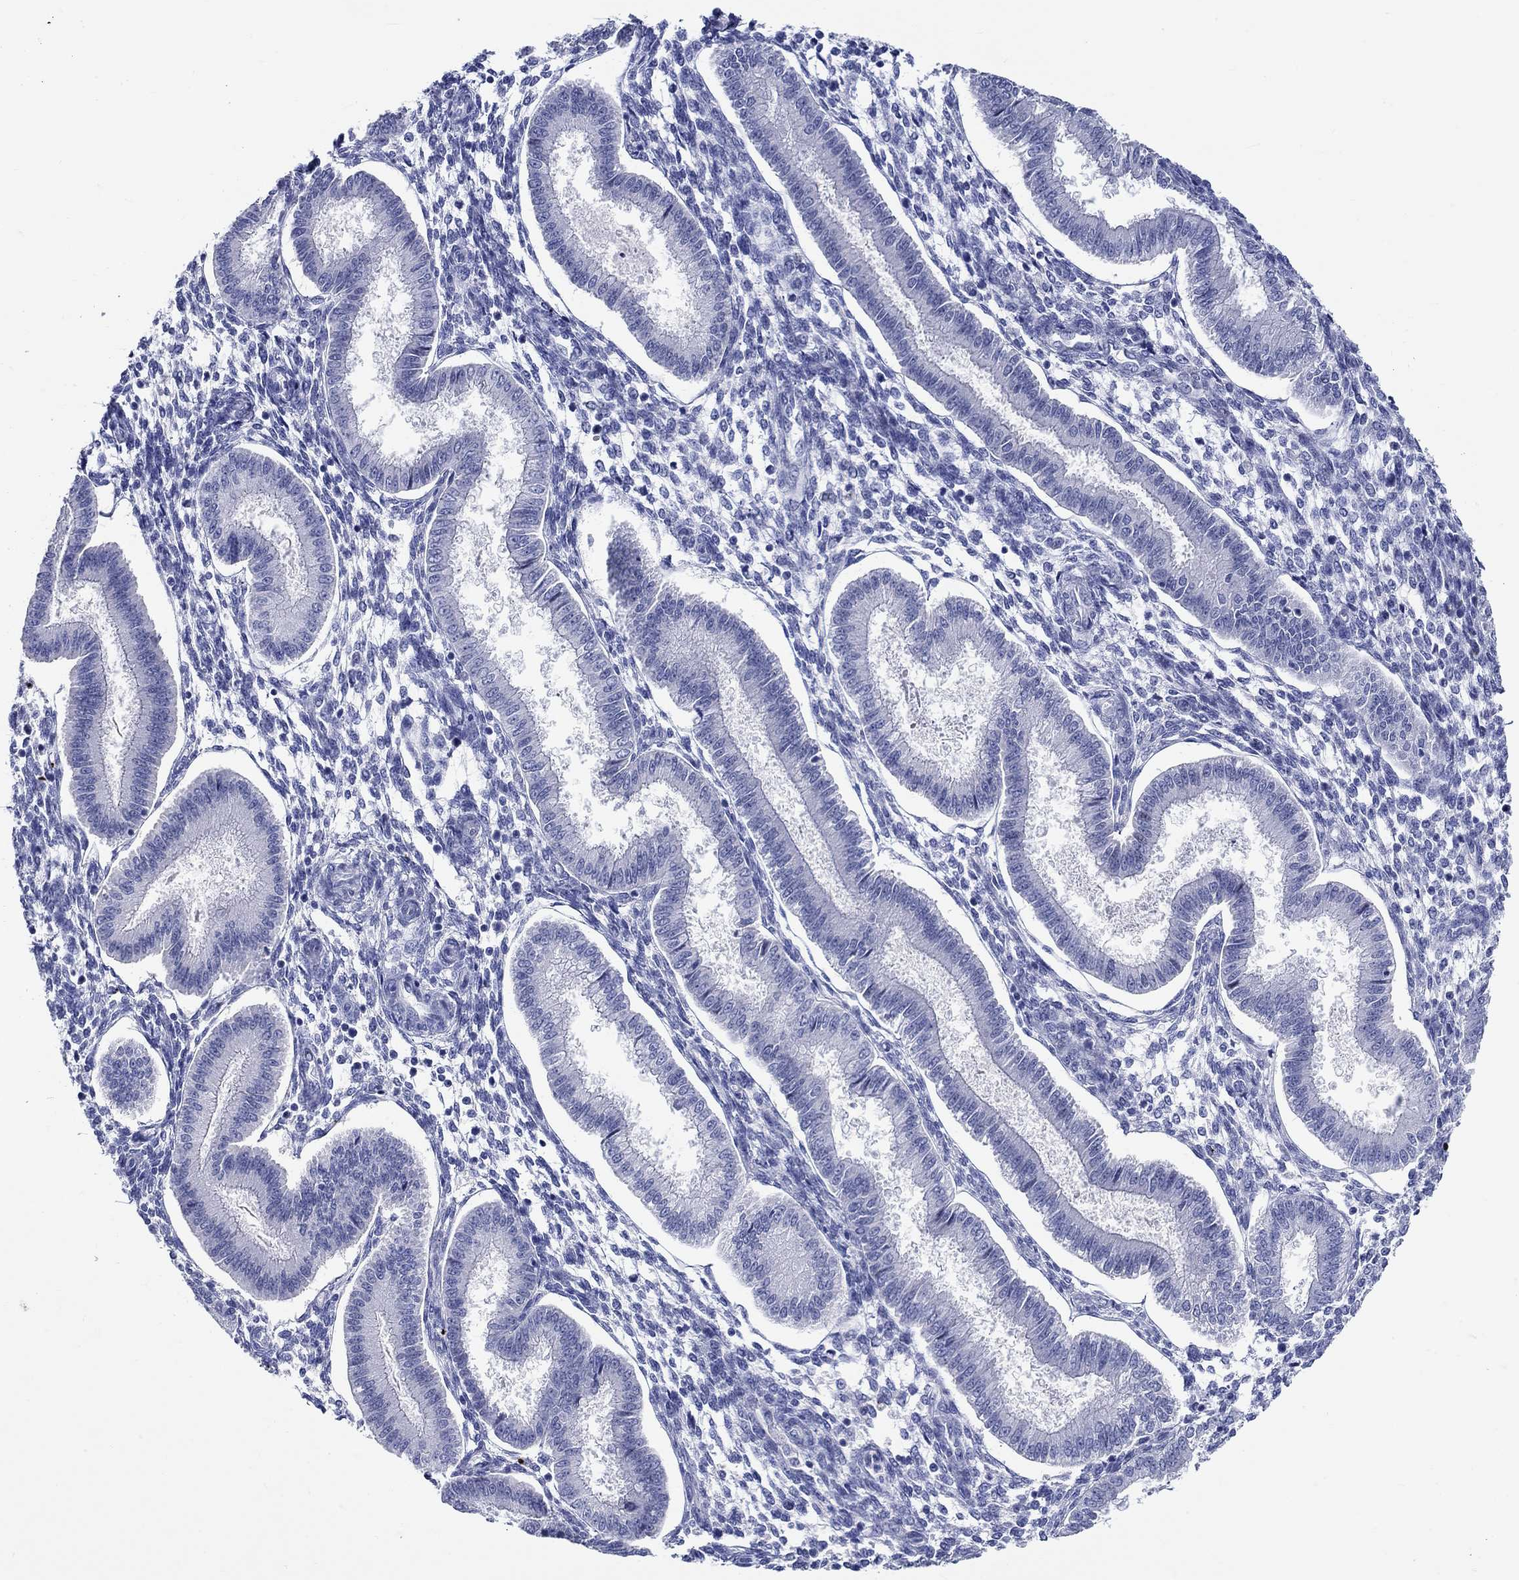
{"staining": {"intensity": "negative", "quantity": "none", "location": "none"}, "tissue": "endometrium", "cell_type": "Cells in endometrial stroma", "image_type": "normal", "snomed": [{"axis": "morphology", "description": "Normal tissue, NOS"}, {"axis": "topography", "description": "Endometrium"}], "caption": "This is an IHC micrograph of unremarkable endometrium. There is no positivity in cells in endometrial stroma.", "gene": "CRYGS", "patient": {"sex": "female", "age": 43}}